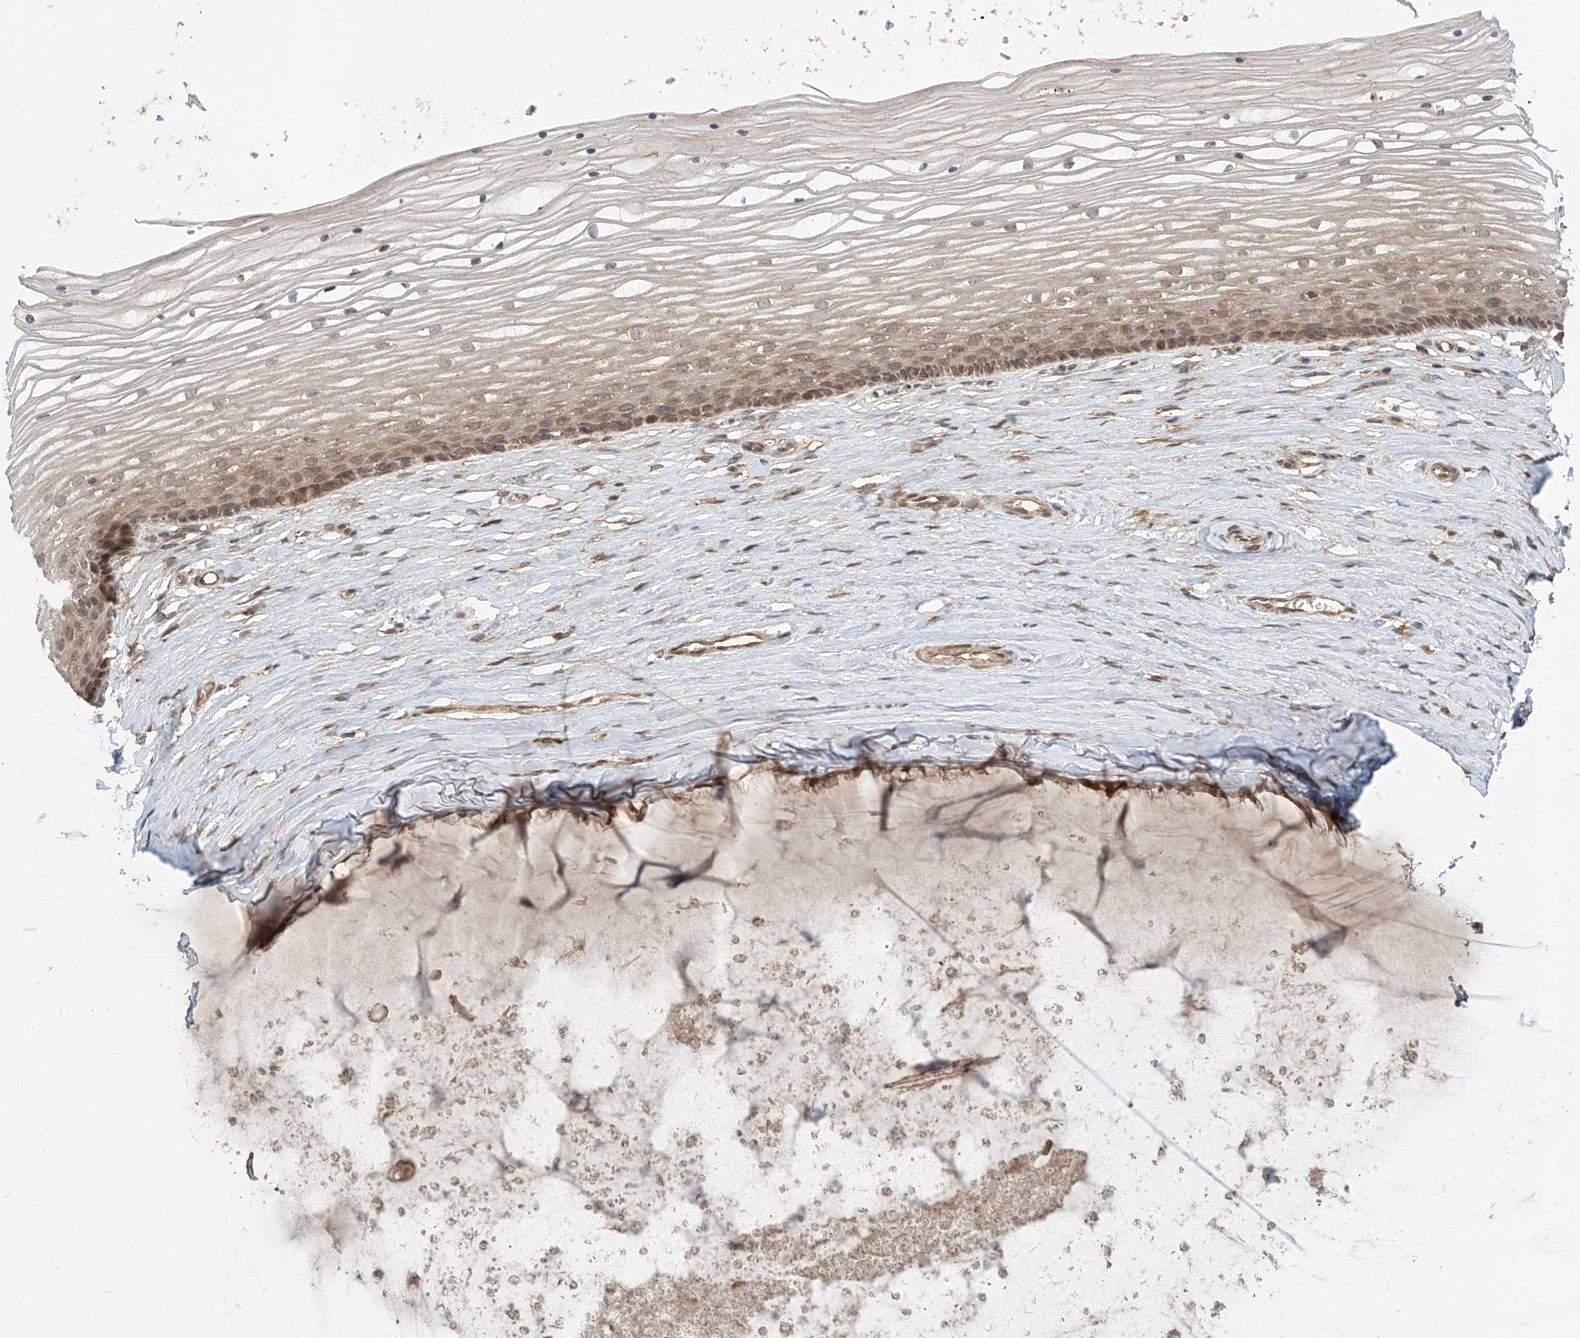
{"staining": {"intensity": "moderate", "quantity": "25%-75%", "location": "cytoplasmic/membranous"}, "tissue": "vagina", "cell_type": "Squamous epithelial cells", "image_type": "normal", "snomed": [{"axis": "morphology", "description": "Normal tissue, NOS"}, {"axis": "topography", "description": "Vagina"}, {"axis": "topography", "description": "Cervix"}], "caption": "A micrograph of human vagina stained for a protein demonstrates moderate cytoplasmic/membranous brown staining in squamous epithelial cells. The staining was performed using DAB (3,3'-diaminobenzidine), with brown indicating positive protein expression. Nuclei are stained blue with hematoxylin.", "gene": "STX19", "patient": {"sex": "female", "age": 40}}